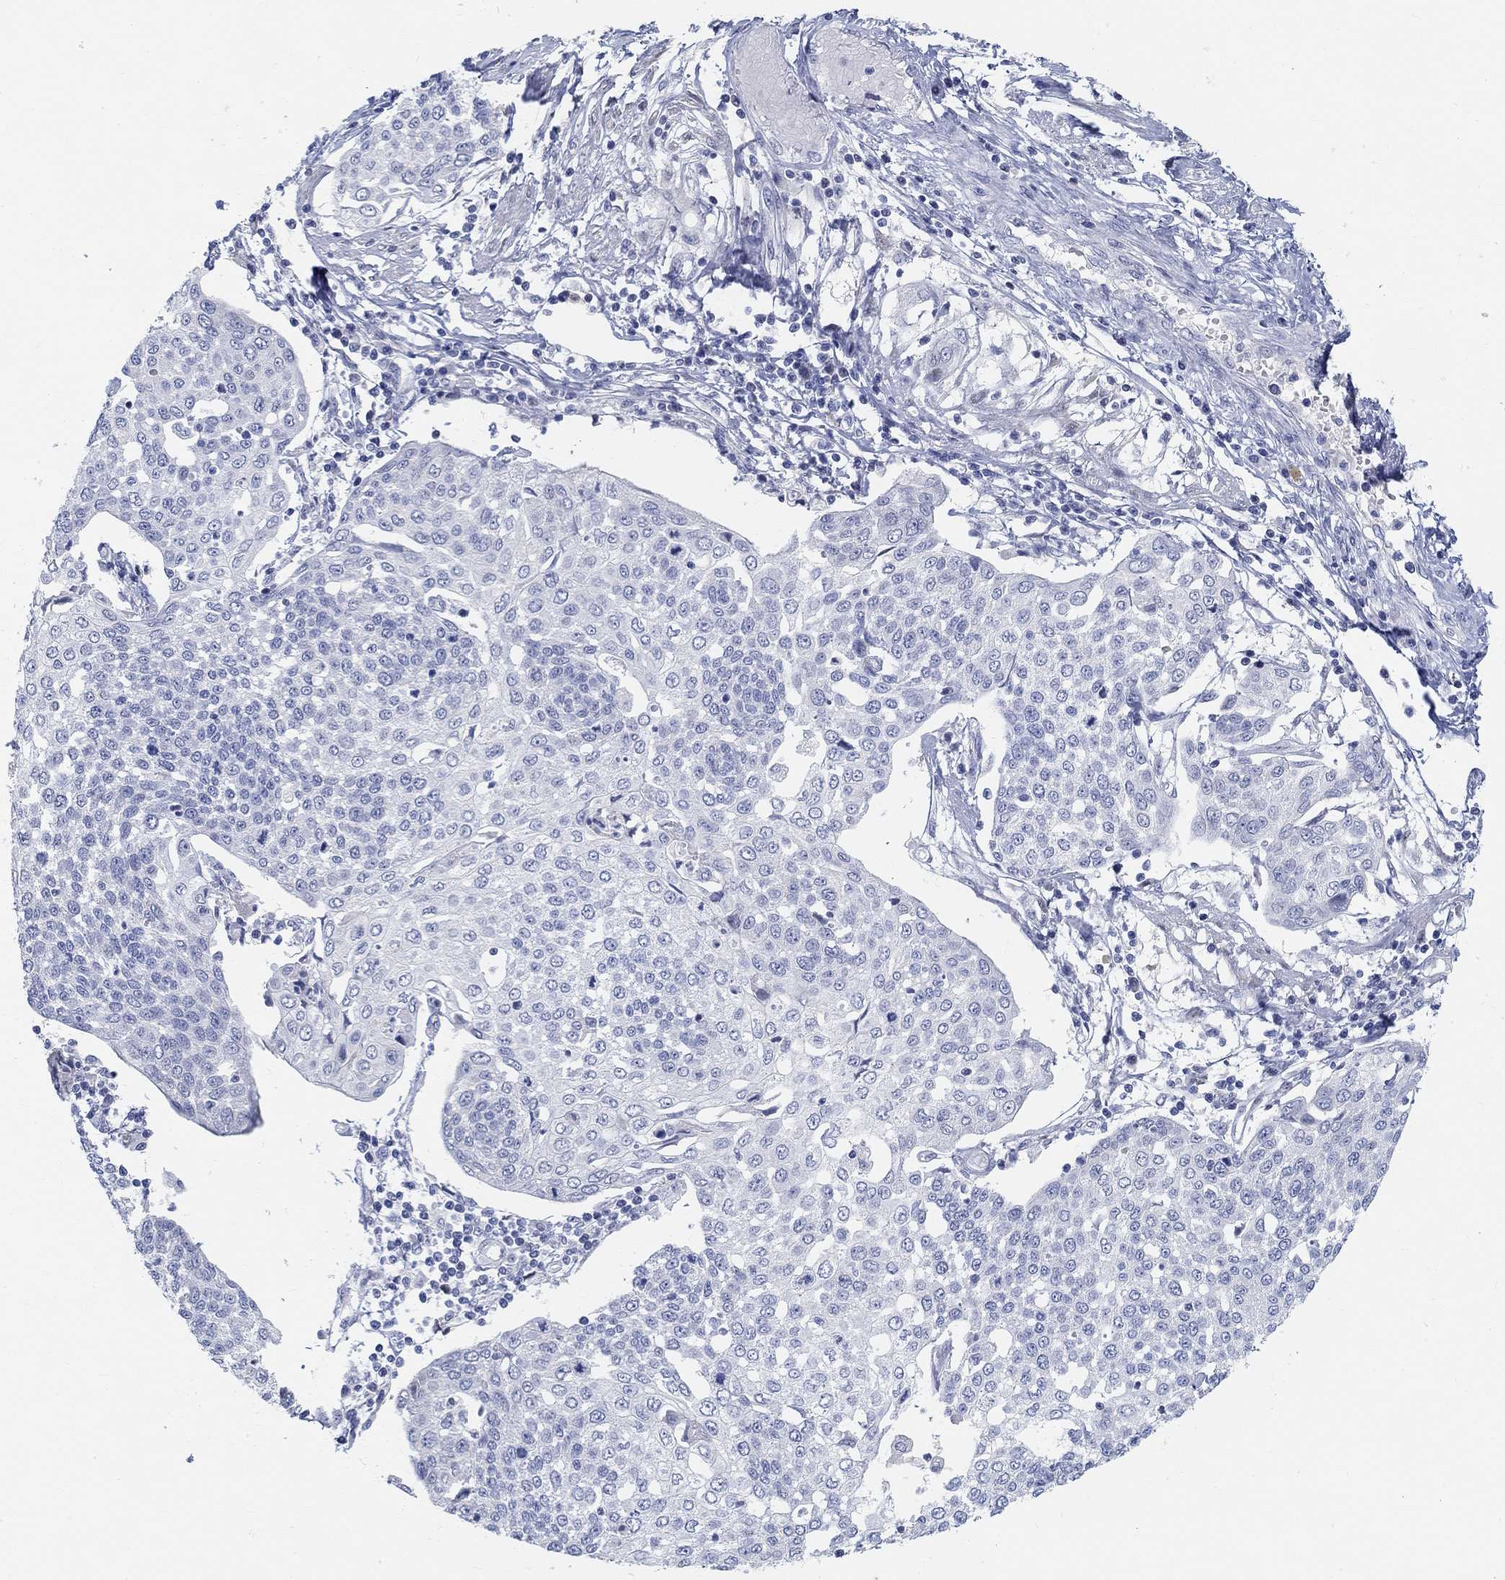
{"staining": {"intensity": "negative", "quantity": "none", "location": "none"}, "tissue": "cervical cancer", "cell_type": "Tumor cells", "image_type": "cancer", "snomed": [{"axis": "morphology", "description": "Squamous cell carcinoma, NOS"}, {"axis": "topography", "description": "Cervix"}], "caption": "Immunohistochemistry of cervical squamous cell carcinoma displays no positivity in tumor cells.", "gene": "SNTG2", "patient": {"sex": "female", "age": 34}}